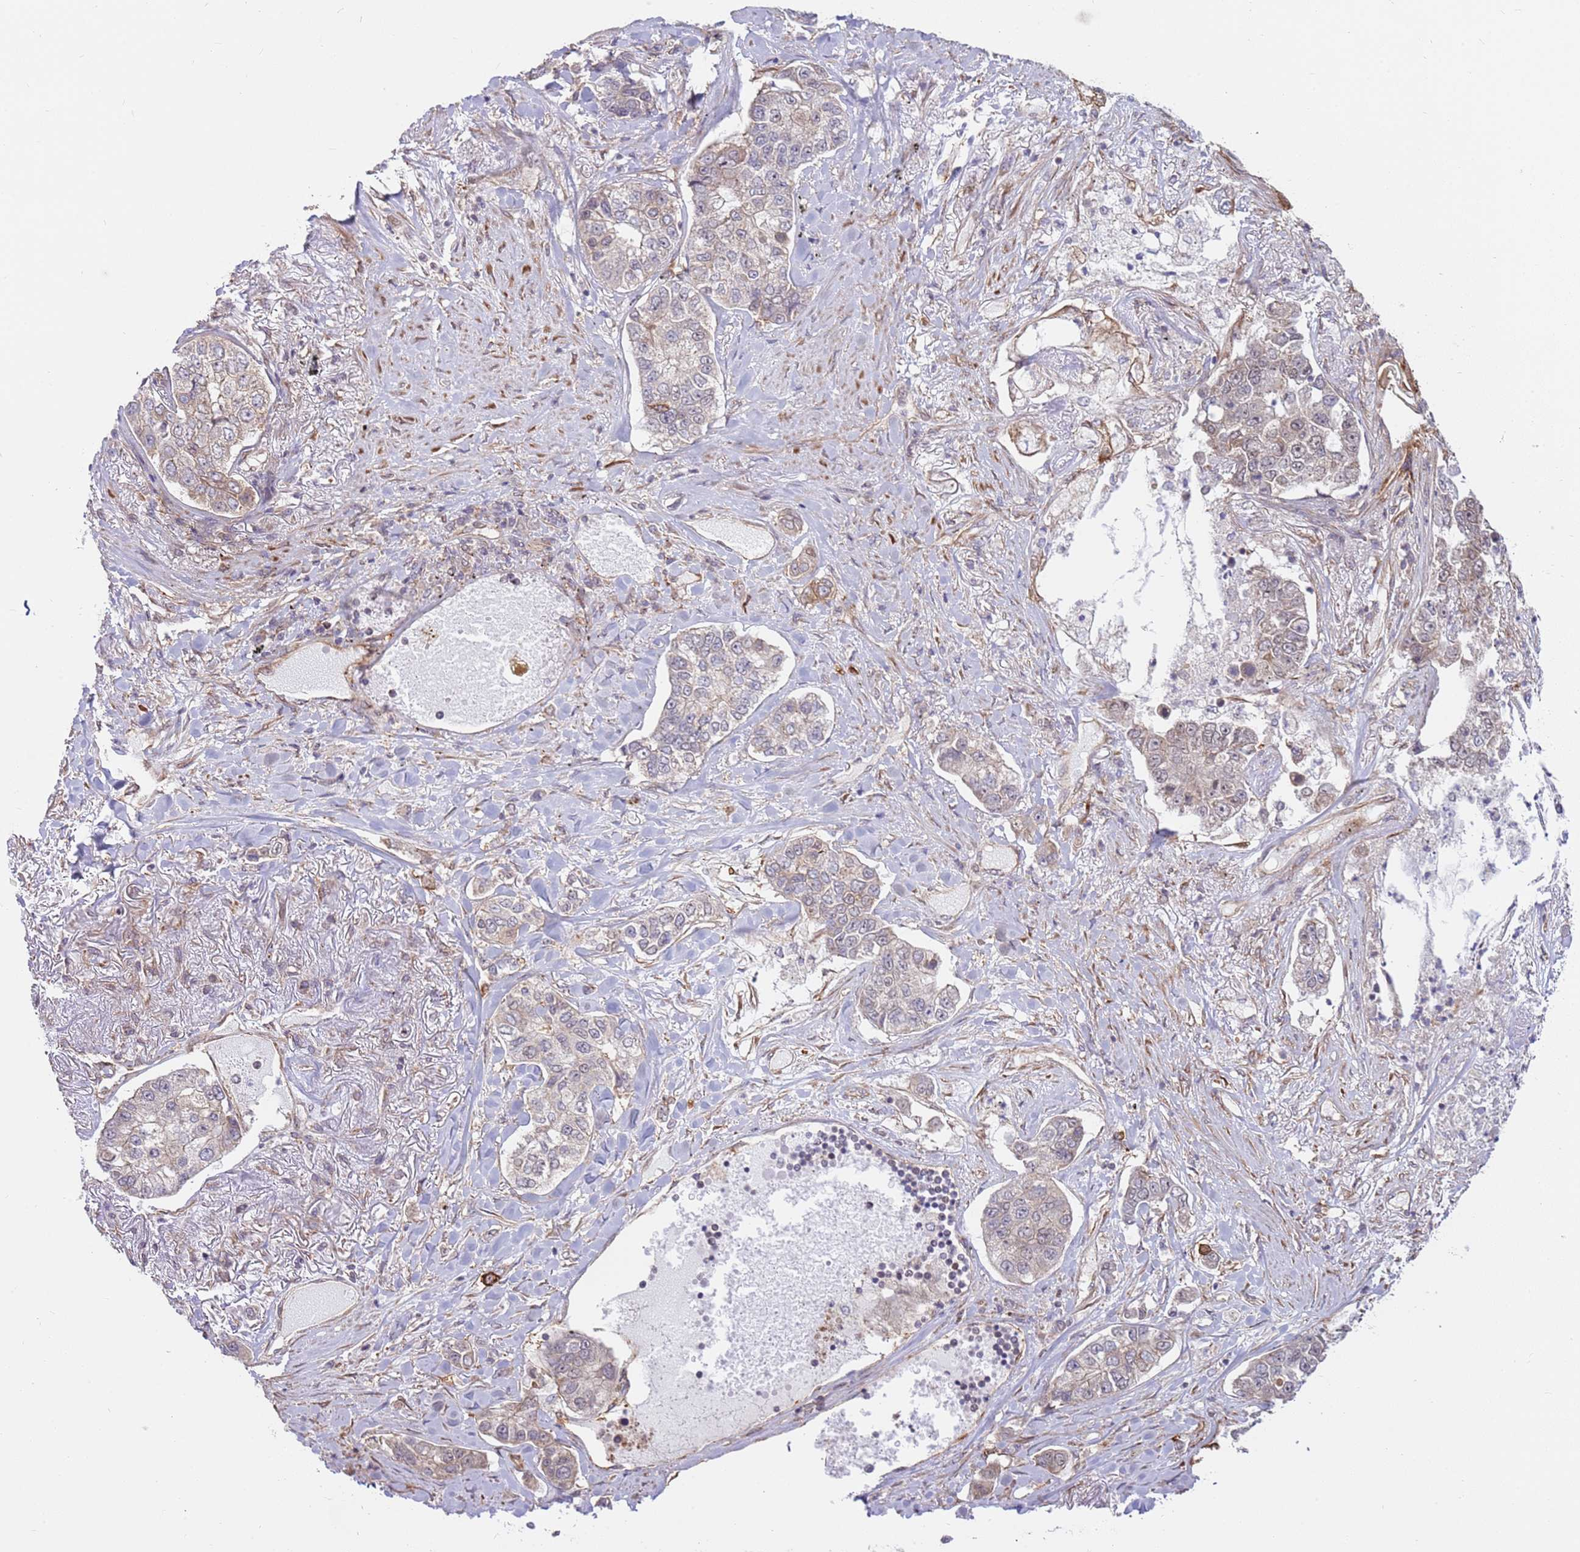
{"staining": {"intensity": "weak", "quantity": "<25%", "location": "cytoplasmic/membranous"}, "tissue": "lung cancer", "cell_type": "Tumor cells", "image_type": "cancer", "snomed": [{"axis": "morphology", "description": "Adenocarcinoma, NOS"}, {"axis": "topography", "description": "Lung"}], "caption": "The immunohistochemistry (IHC) histopathology image has no significant expression in tumor cells of lung cancer tissue. (DAB (3,3'-diaminobenzidine) immunohistochemistry, high magnification).", "gene": "DCAF4", "patient": {"sex": "male", "age": 49}}